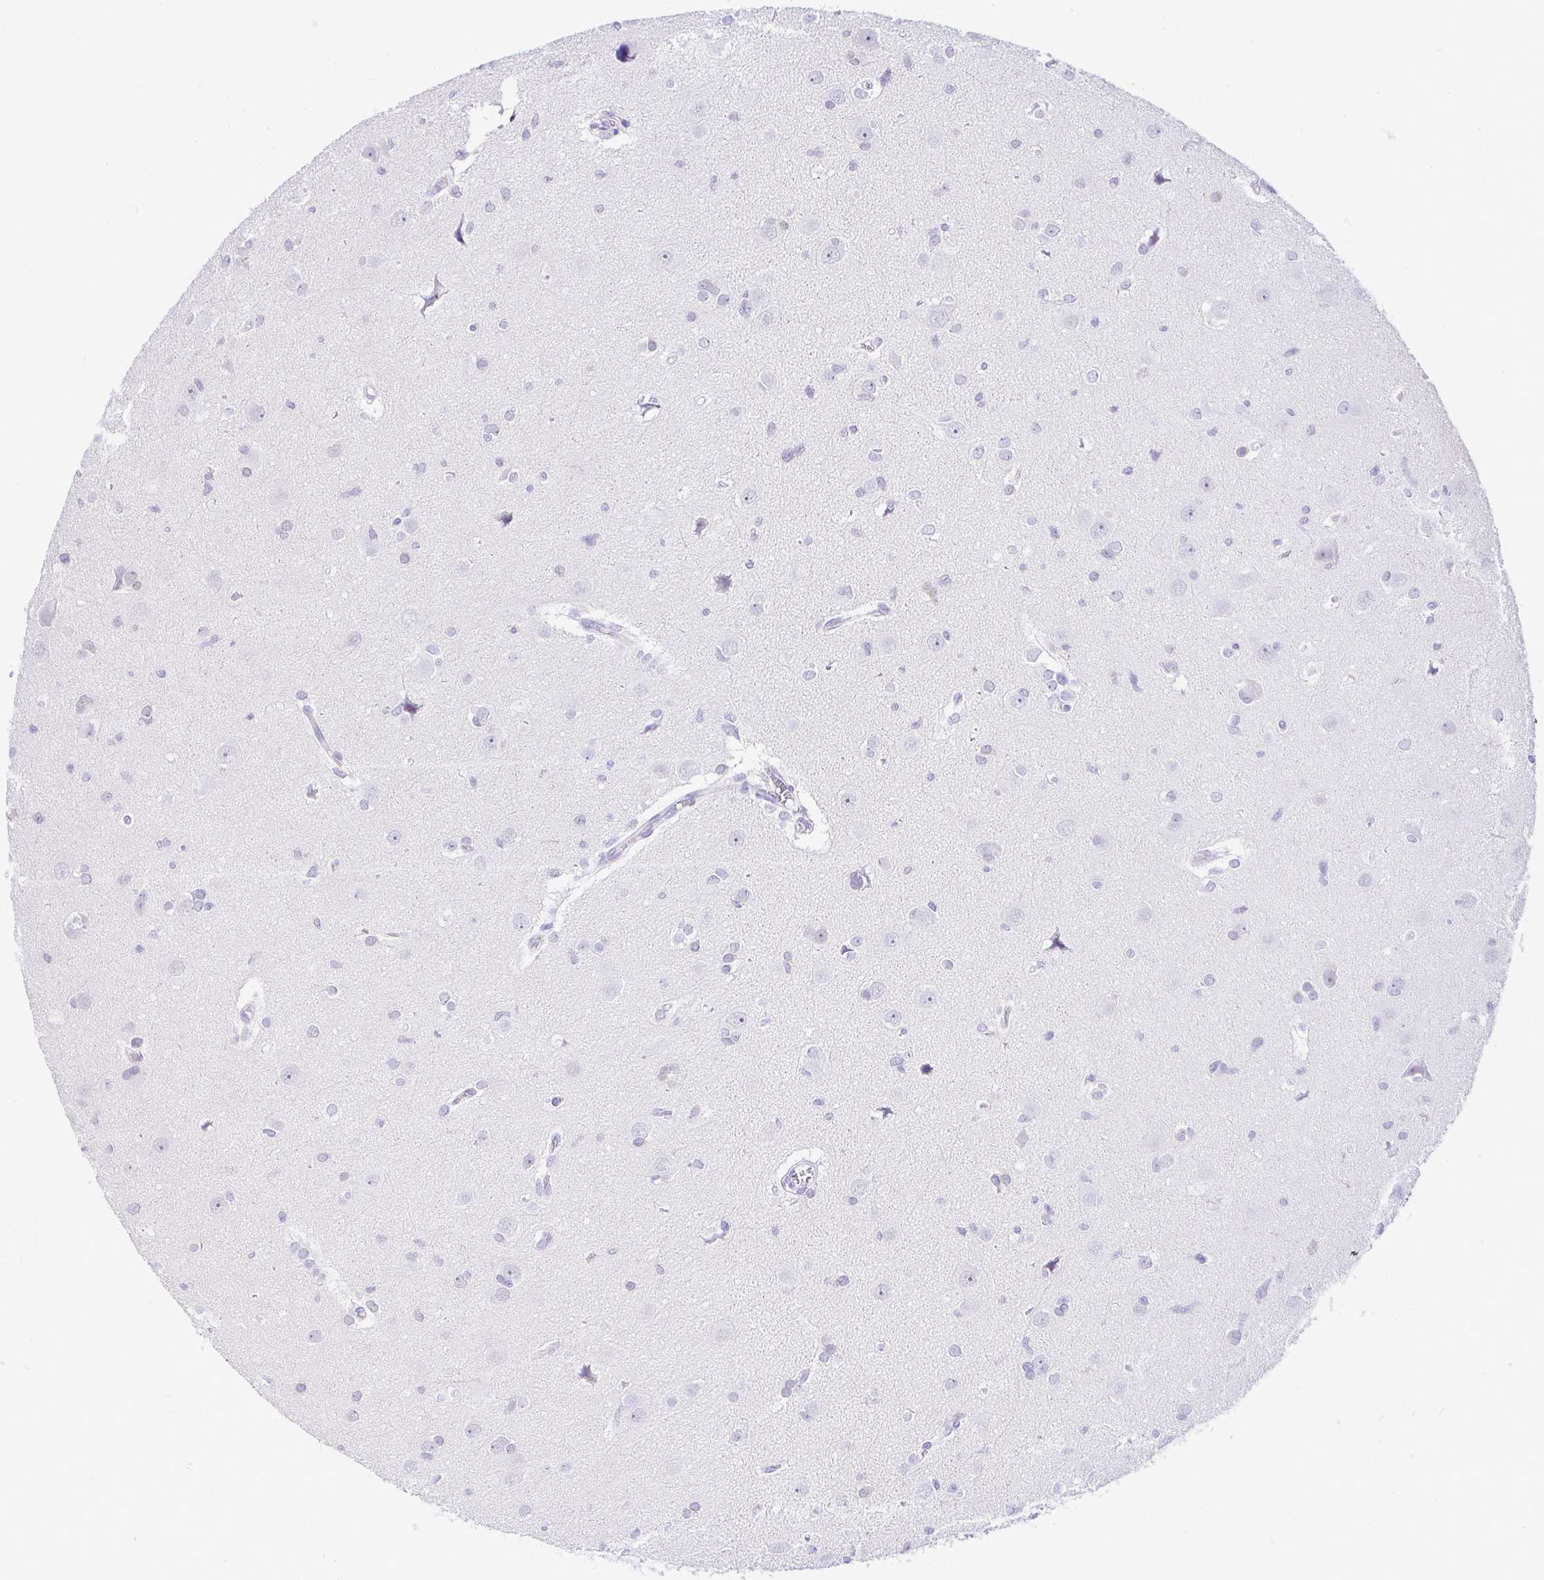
{"staining": {"intensity": "negative", "quantity": "none", "location": "none"}, "tissue": "glioma", "cell_type": "Tumor cells", "image_type": "cancer", "snomed": [{"axis": "morphology", "description": "Glioma, malignant, High grade"}, {"axis": "topography", "description": "Brain"}], "caption": "Glioma was stained to show a protein in brown. There is no significant staining in tumor cells.", "gene": "FATE1", "patient": {"sex": "male", "age": 23}}